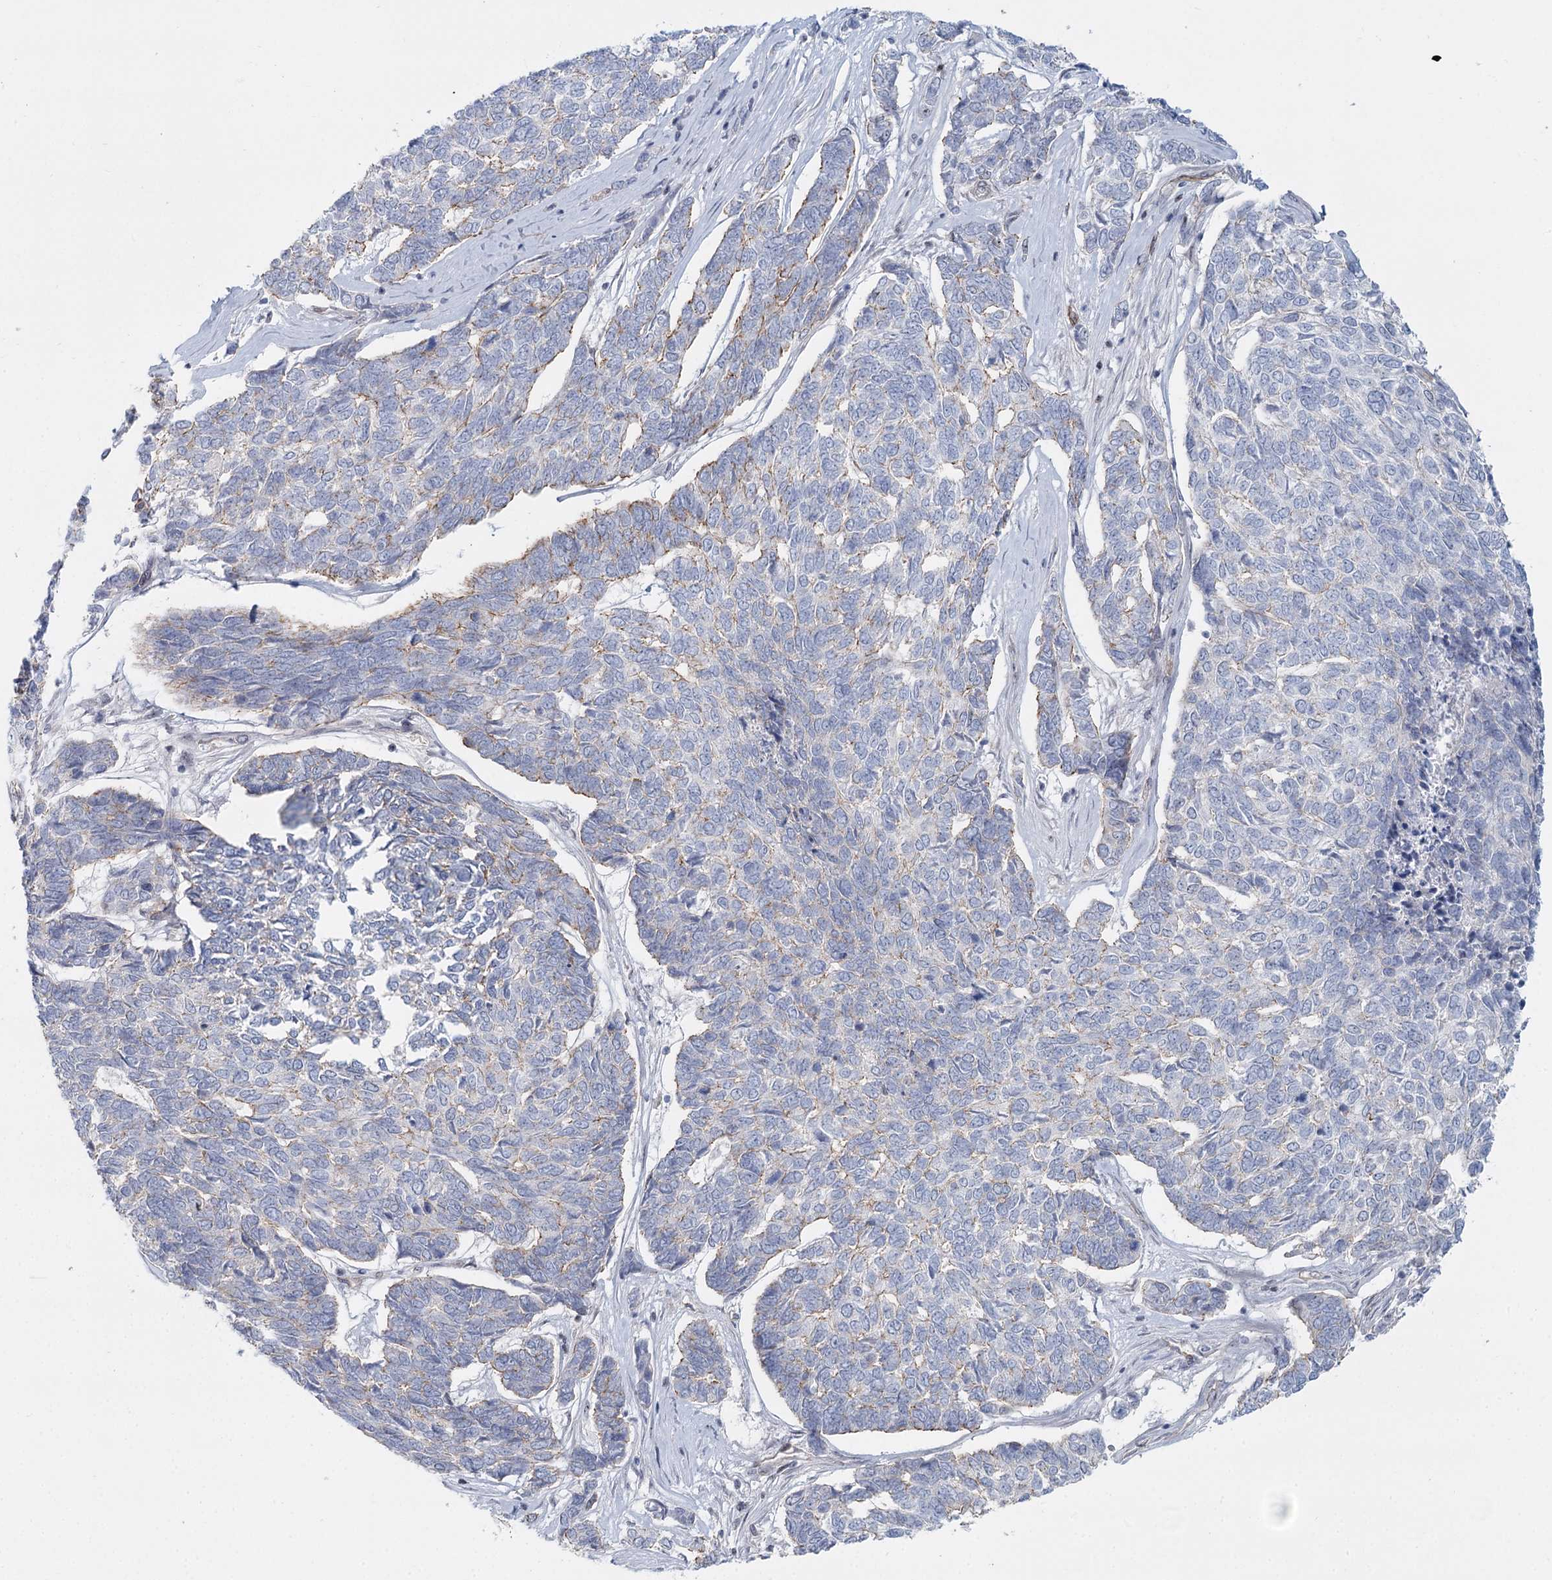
{"staining": {"intensity": "weak", "quantity": "25%-75%", "location": "cytoplasmic/membranous"}, "tissue": "skin cancer", "cell_type": "Tumor cells", "image_type": "cancer", "snomed": [{"axis": "morphology", "description": "Basal cell carcinoma"}, {"axis": "topography", "description": "Skin"}], "caption": "The micrograph reveals immunohistochemical staining of skin cancer (basal cell carcinoma). There is weak cytoplasmic/membranous positivity is appreciated in about 25%-75% of tumor cells.", "gene": "ZFYVE28", "patient": {"sex": "female", "age": 65}}